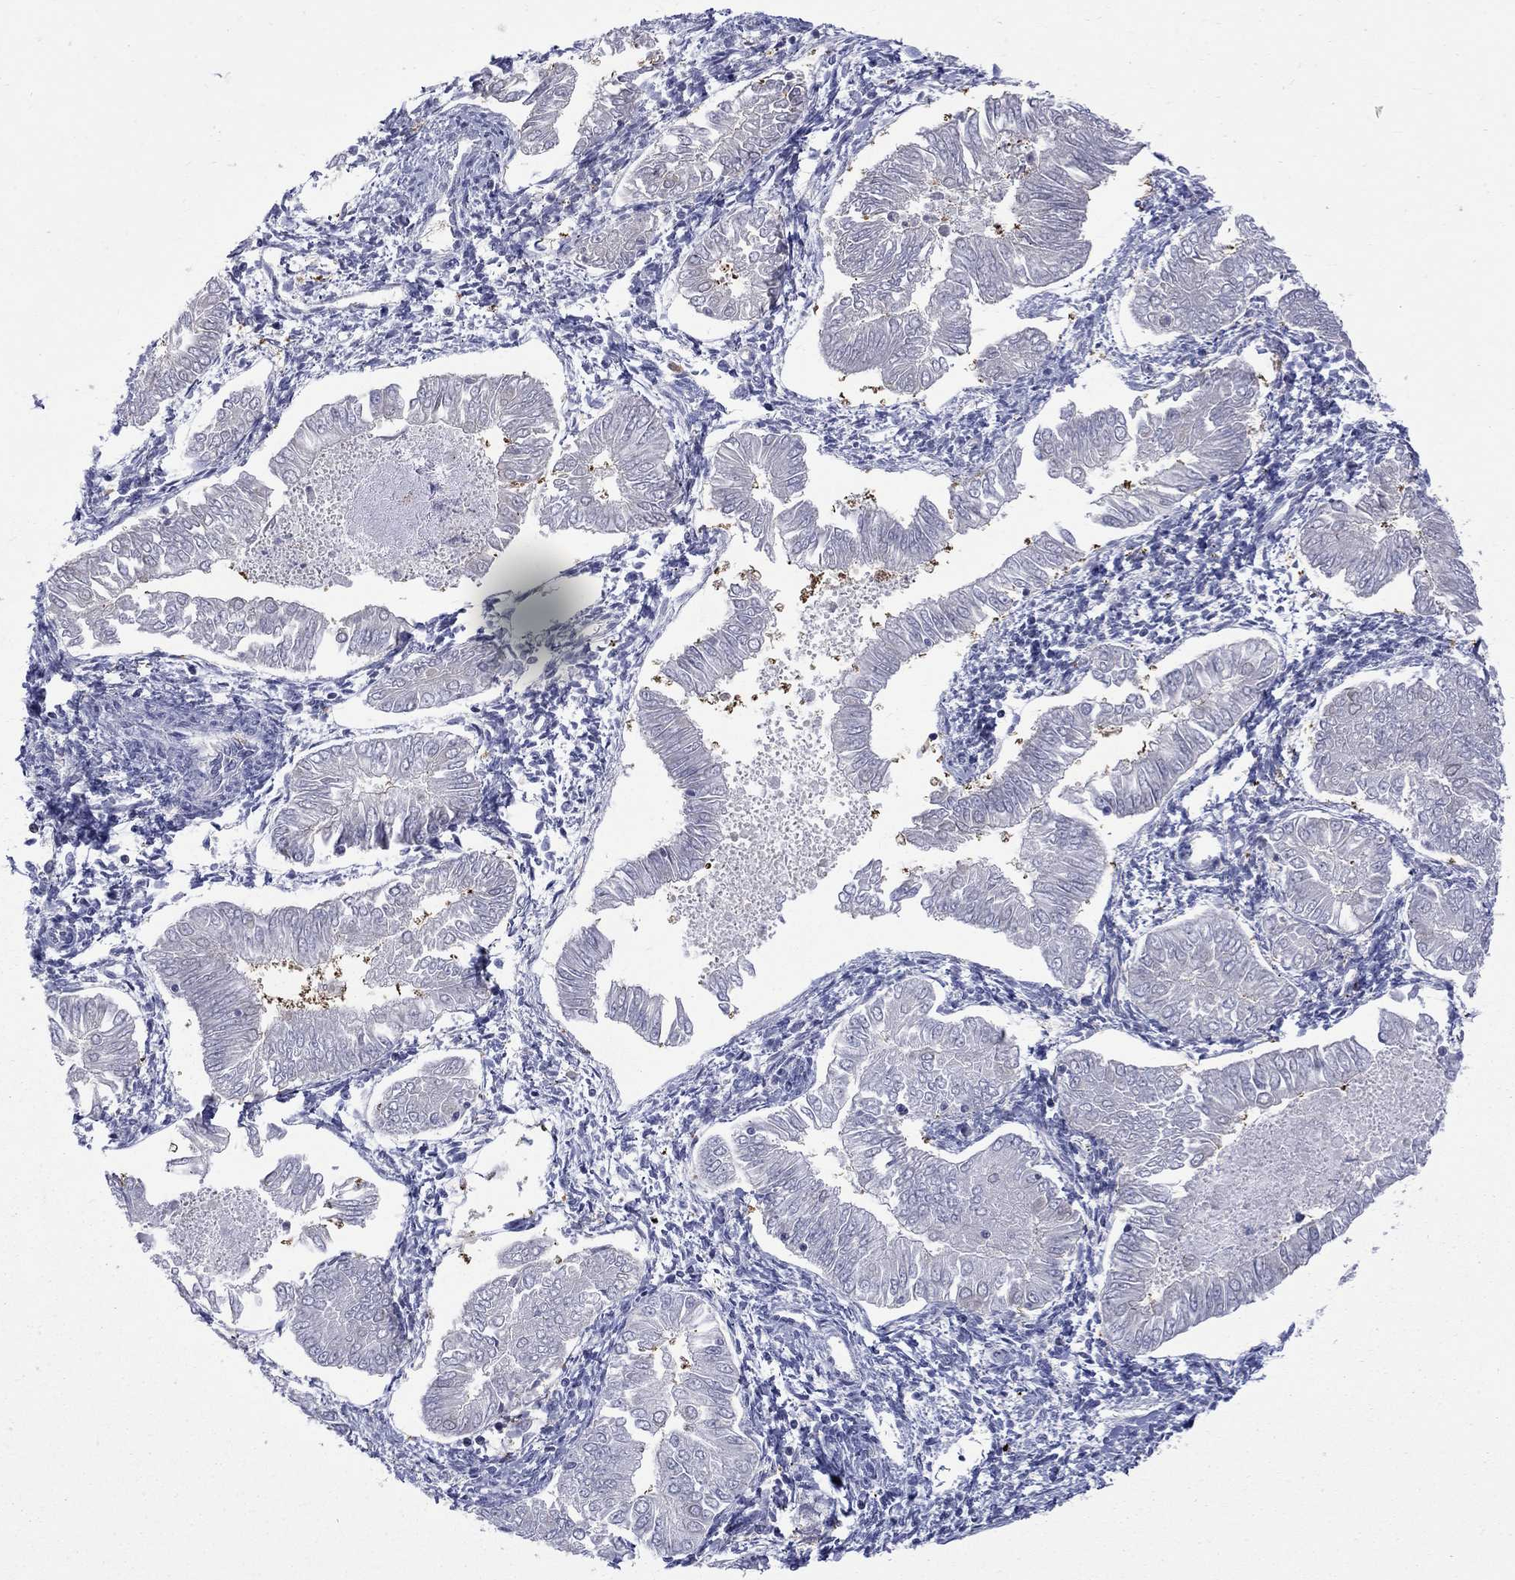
{"staining": {"intensity": "negative", "quantity": "none", "location": "none"}, "tissue": "endometrial cancer", "cell_type": "Tumor cells", "image_type": "cancer", "snomed": [{"axis": "morphology", "description": "Adenocarcinoma, NOS"}, {"axis": "topography", "description": "Endometrium"}], "caption": "Immunohistochemistry (IHC) histopathology image of neoplastic tissue: human endometrial cancer (adenocarcinoma) stained with DAB shows no significant protein positivity in tumor cells.", "gene": "HKDC1", "patient": {"sex": "female", "age": 53}}